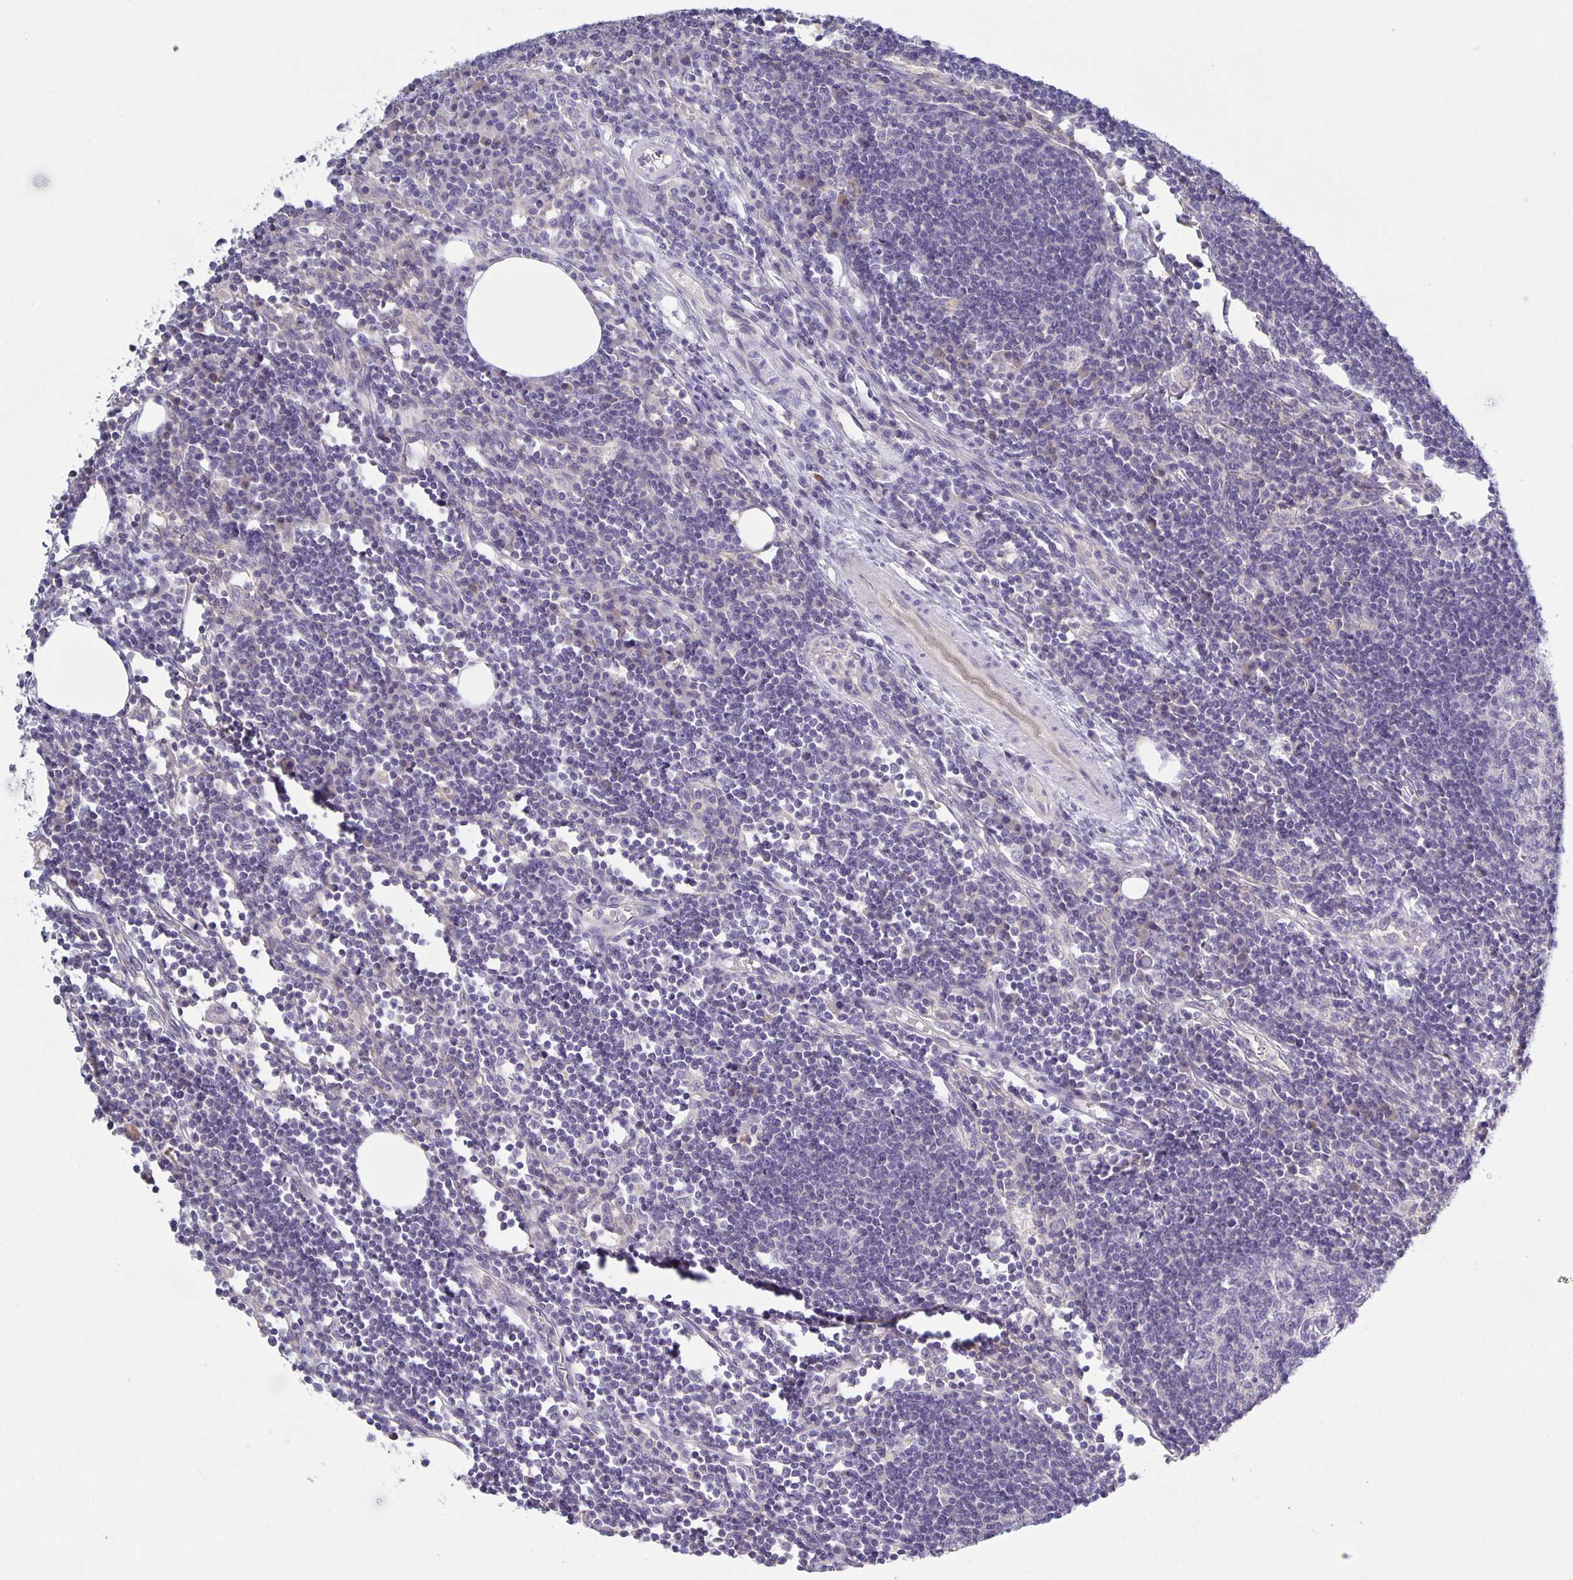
{"staining": {"intensity": "negative", "quantity": "none", "location": "none"}, "tissue": "lymph node", "cell_type": "Germinal center cells", "image_type": "normal", "snomed": [{"axis": "morphology", "description": "Normal tissue, NOS"}, {"axis": "topography", "description": "Lymph node"}], "caption": "Immunohistochemistry (IHC) micrograph of benign lymph node: lymph node stained with DAB (3,3'-diaminobenzidine) exhibits no significant protein expression in germinal center cells.", "gene": "PTPN3", "patient": {"sex": "male", "age": 67}}